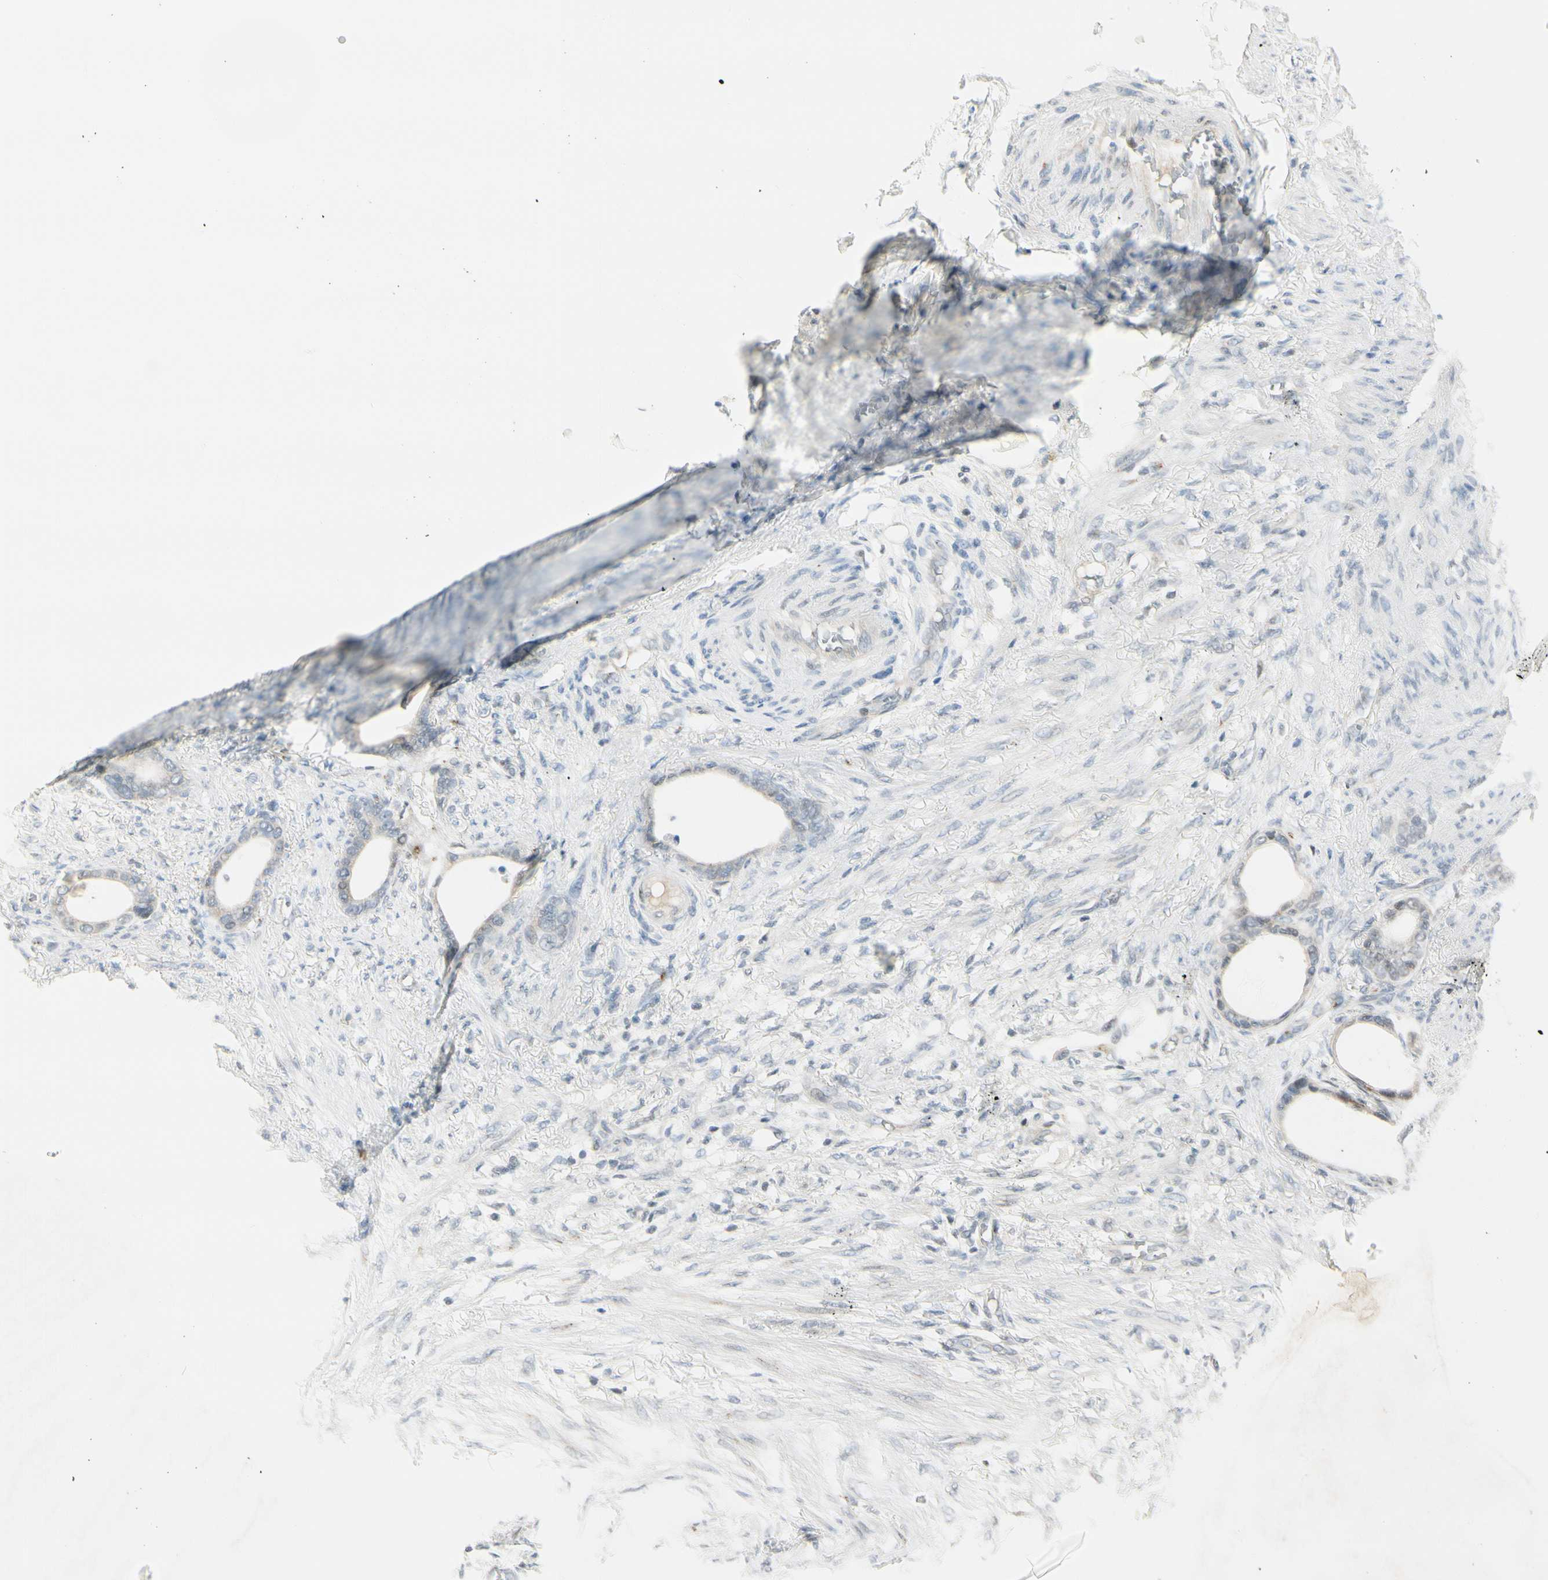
{"staining": {"intensity": "negative", "quantity": "none", "location": "none"}, "tissue": "stomach cancer", "cell_type": "Tumor cells", "image_type": "cancer", "snomed": [{"axis": "morphology", "description": "Adenocarcinoma, NOS"}, {"axis": "topography", "description": "Stomach"}], "caption": "Image shows no significant protein positivity in tumor cells of adenocarcinoma (stomach).", "gene": "B4GALNT1", "patient": {"sex": "female", "age": 75}}